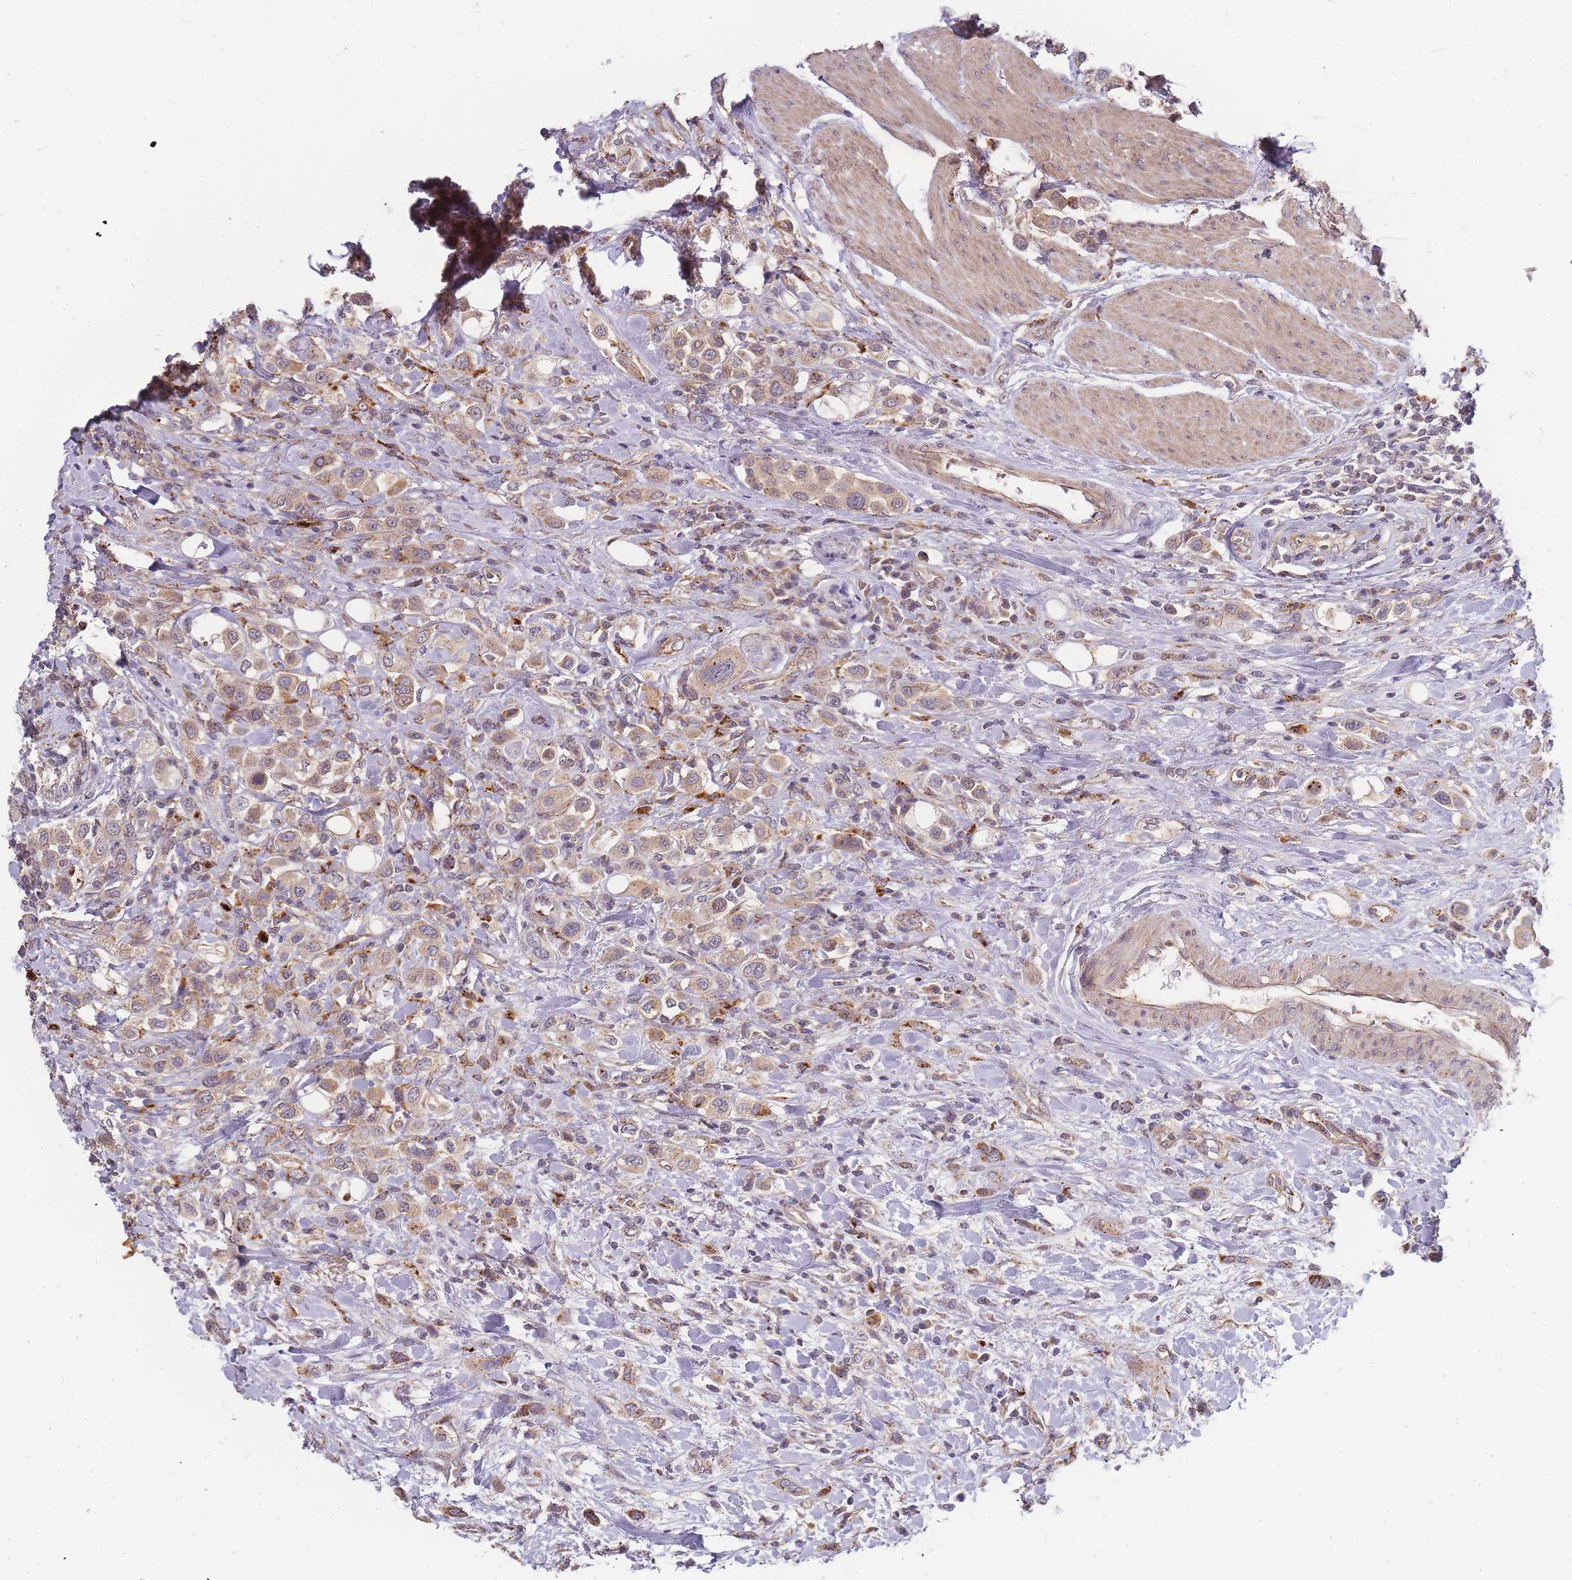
{"staining": {"intensity": "moderate", "quantity": ">75%", "location": "cytoplasmic/membranous"}, "tissue": "urothelial cancer", "cell_type": "Tumor cells", "image_type": "cancer", "snomed": [{"axis": "morphology", "description": "Urothelial carcinoma, High grade"}, {"axis": "topography", "description": "Urinary bladder"}], "caption": "Urothelial cancer stained with a brown dye demonstrates moderate cytoplasmic/membranous positive positivity in approximately >75% of tumor cells.", "gene": "ATG5", "patient": {"sex": "male", "age": 50}}